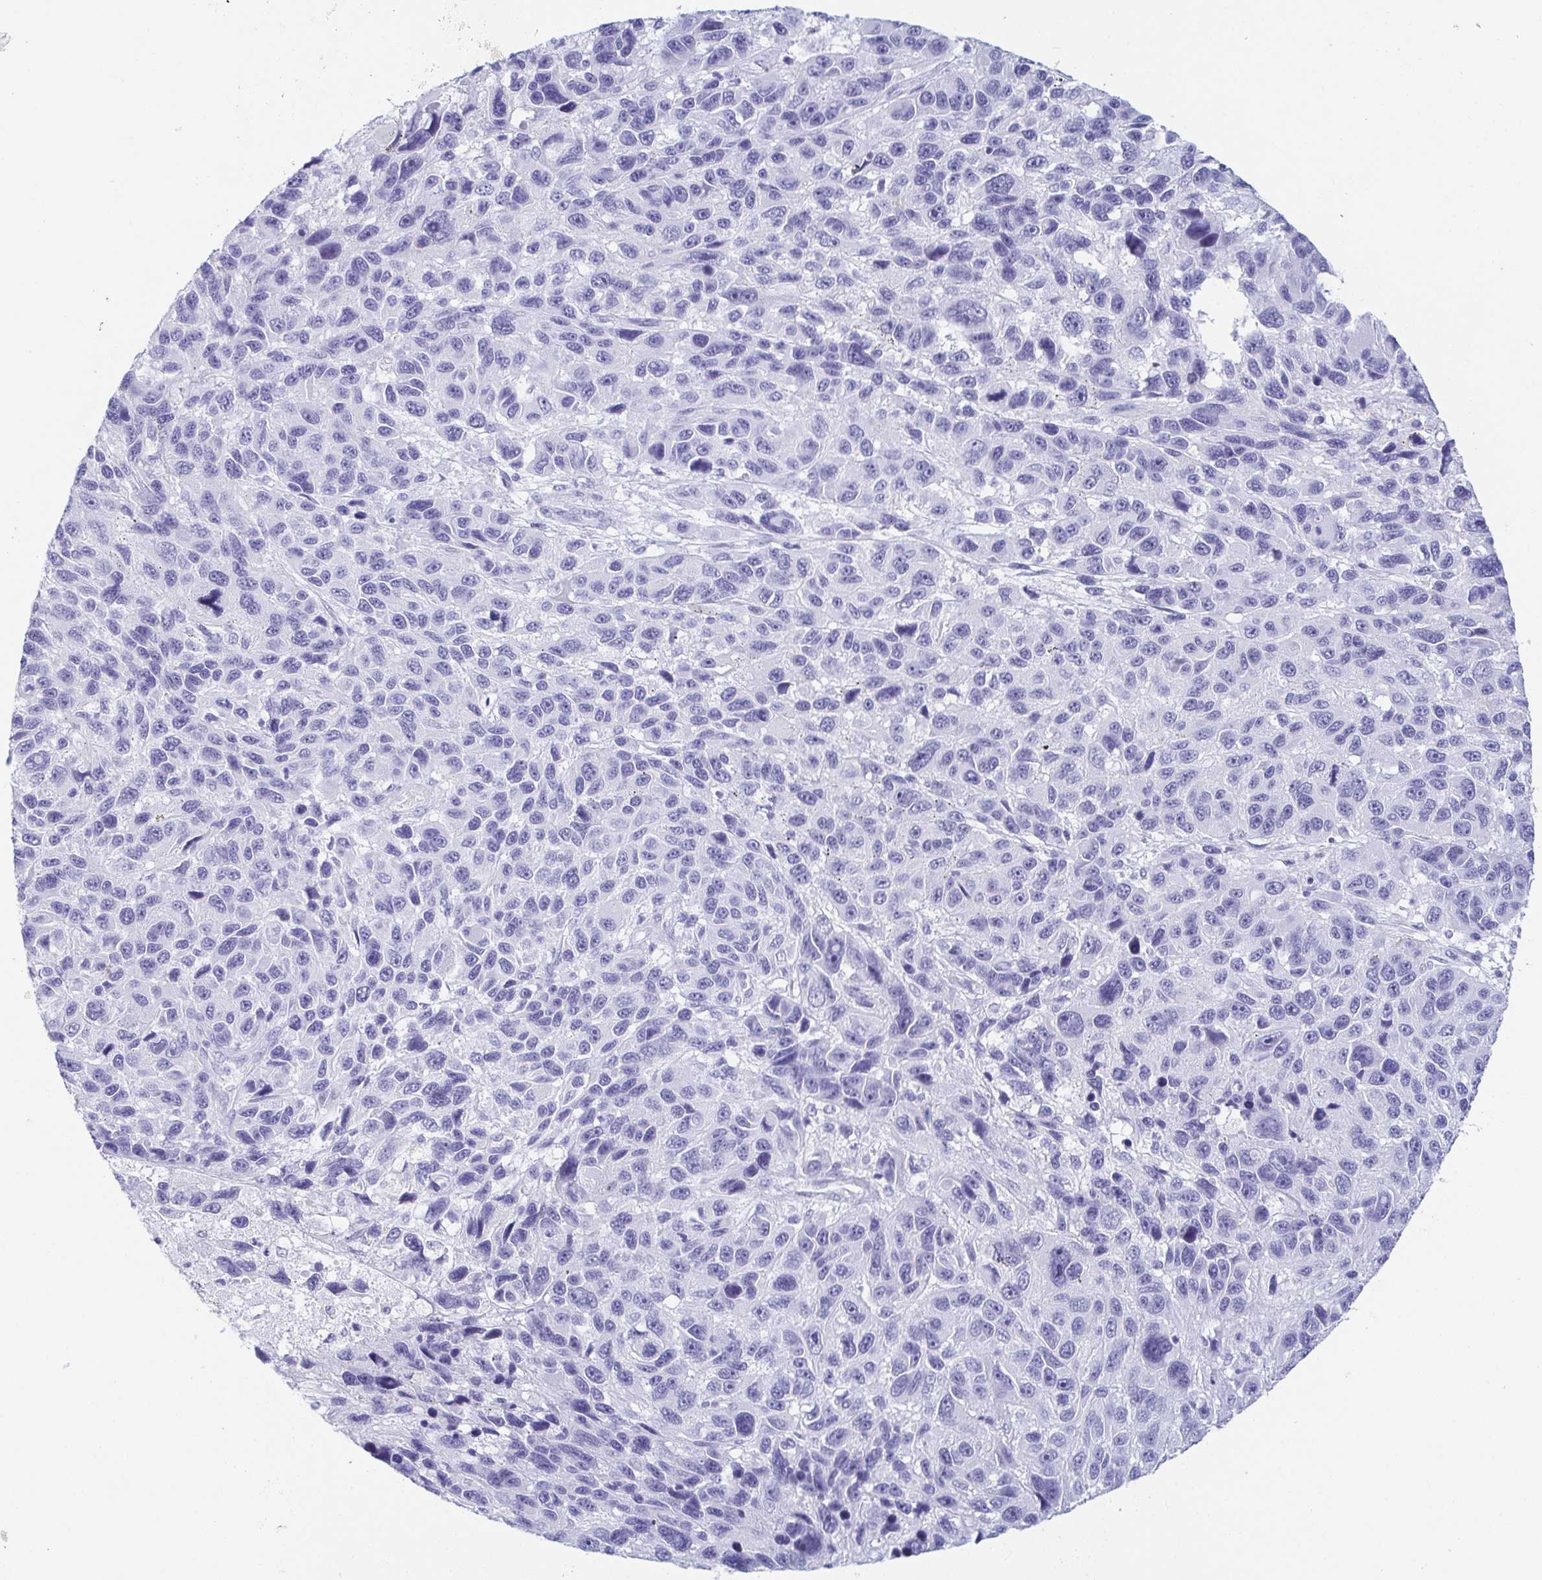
{"staining": {"intensity": "negative", "quantity": "none", "location": "none"}, "tissue": "melanoma", "cell_type": "Tumor cells", "image_type": "cancer", "snomed": [{"axis": "morphology", "description": "Malignant melanoma, NOS"}, {"axis": "topography", "description": "Skin"}], "caption": "An immunohistochemistry photomicrograph of melanoma is shown. There is no staining in tumor cells of melanoma. Nuclei are stained in blue.", "gene": "ZG16B", "patient": {"sex": "male", "age": 53}}